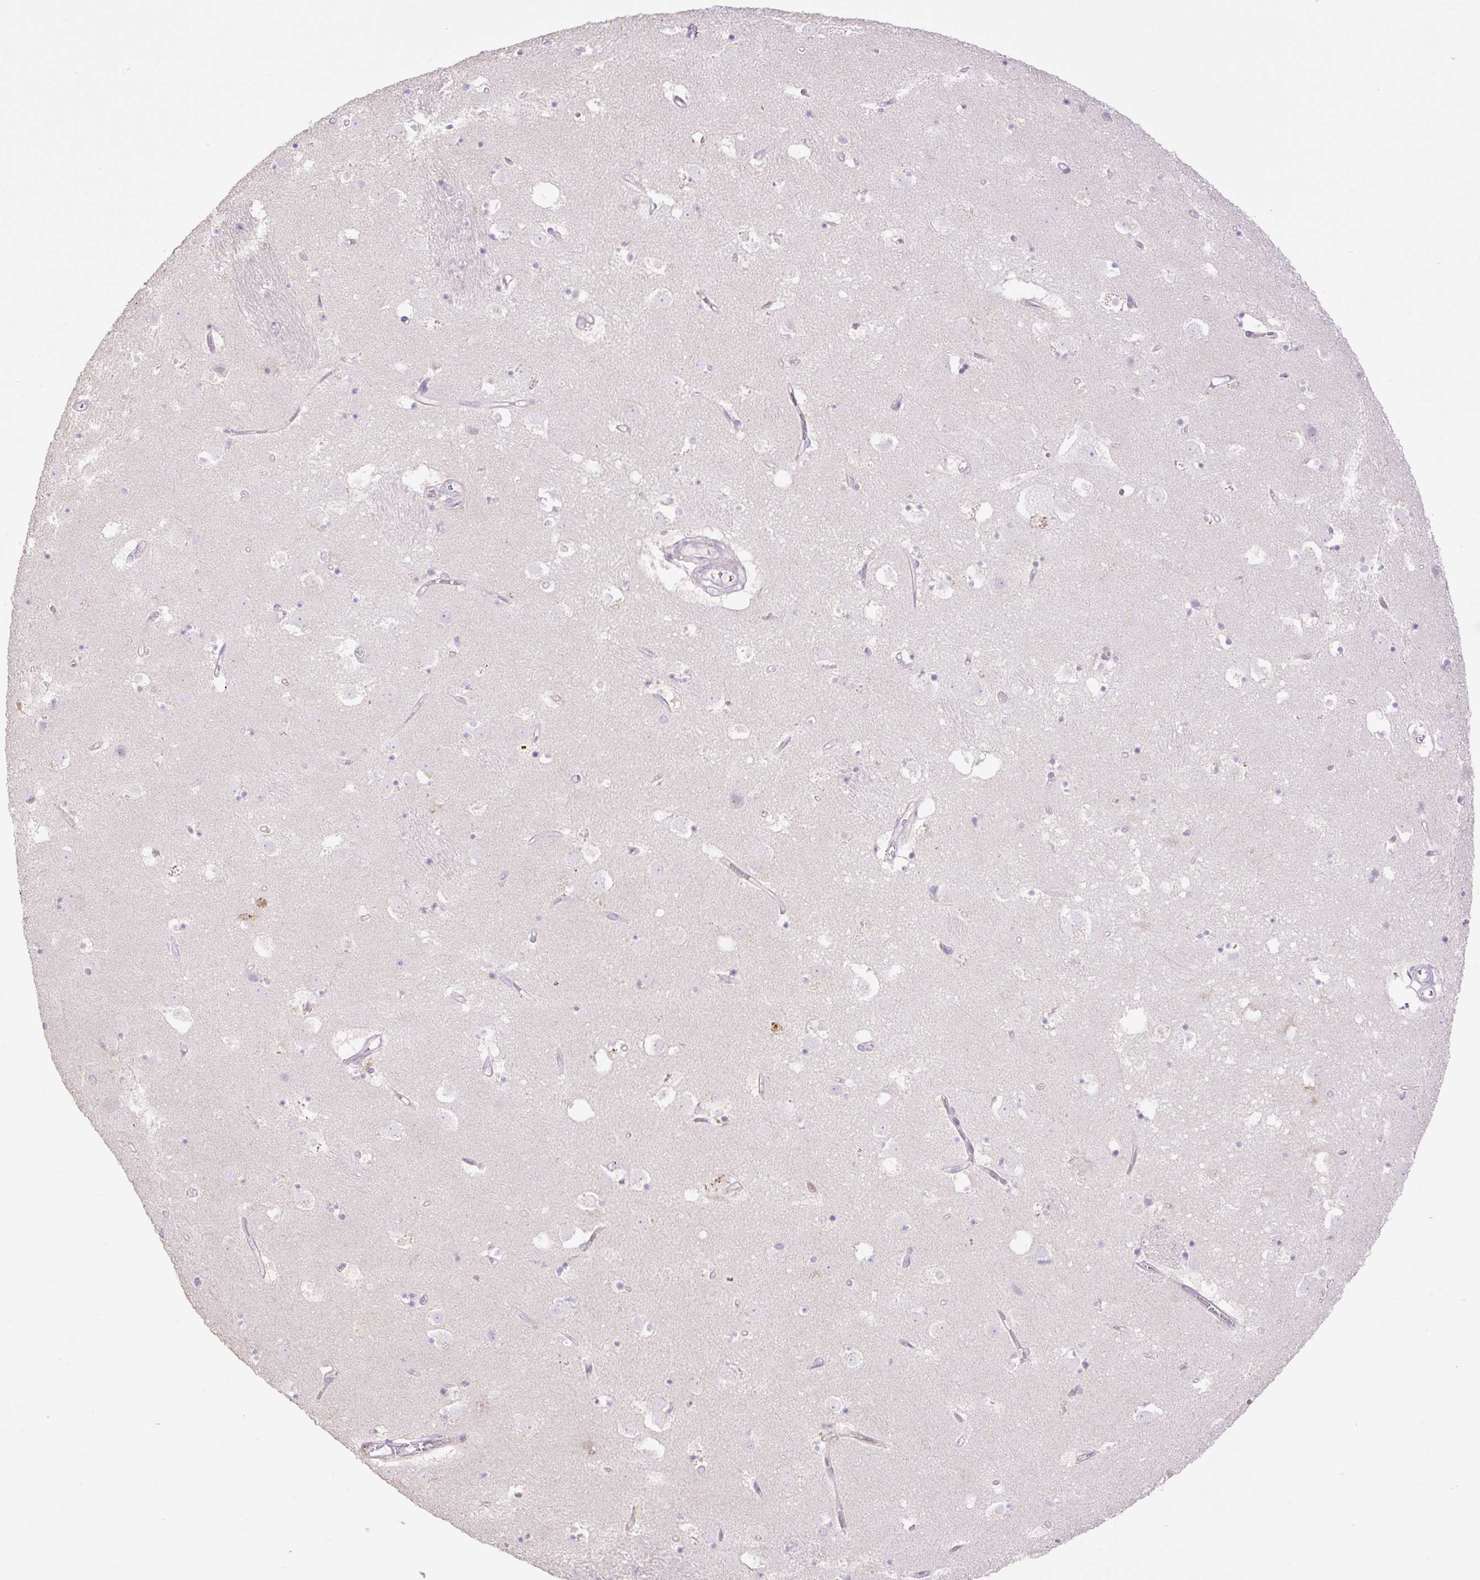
{"staining": {"intensity": "negative", "quantity": "none", "location": "none"}, "tissue": "caudate", "cell_type": "Glial cells", "image_type": "normal", "snomed": [{"axis": "morphology", "description": "Normal tissue, NOS"}, {"axis": "topography", "description": "Lateral ventricle wall"}], "caption": "This is an IHC photomicrograph of normal human caudate. There is no positivity in glial cells.", "gene": "VPS25", "patient": {"sex": "male", "age": 58}}